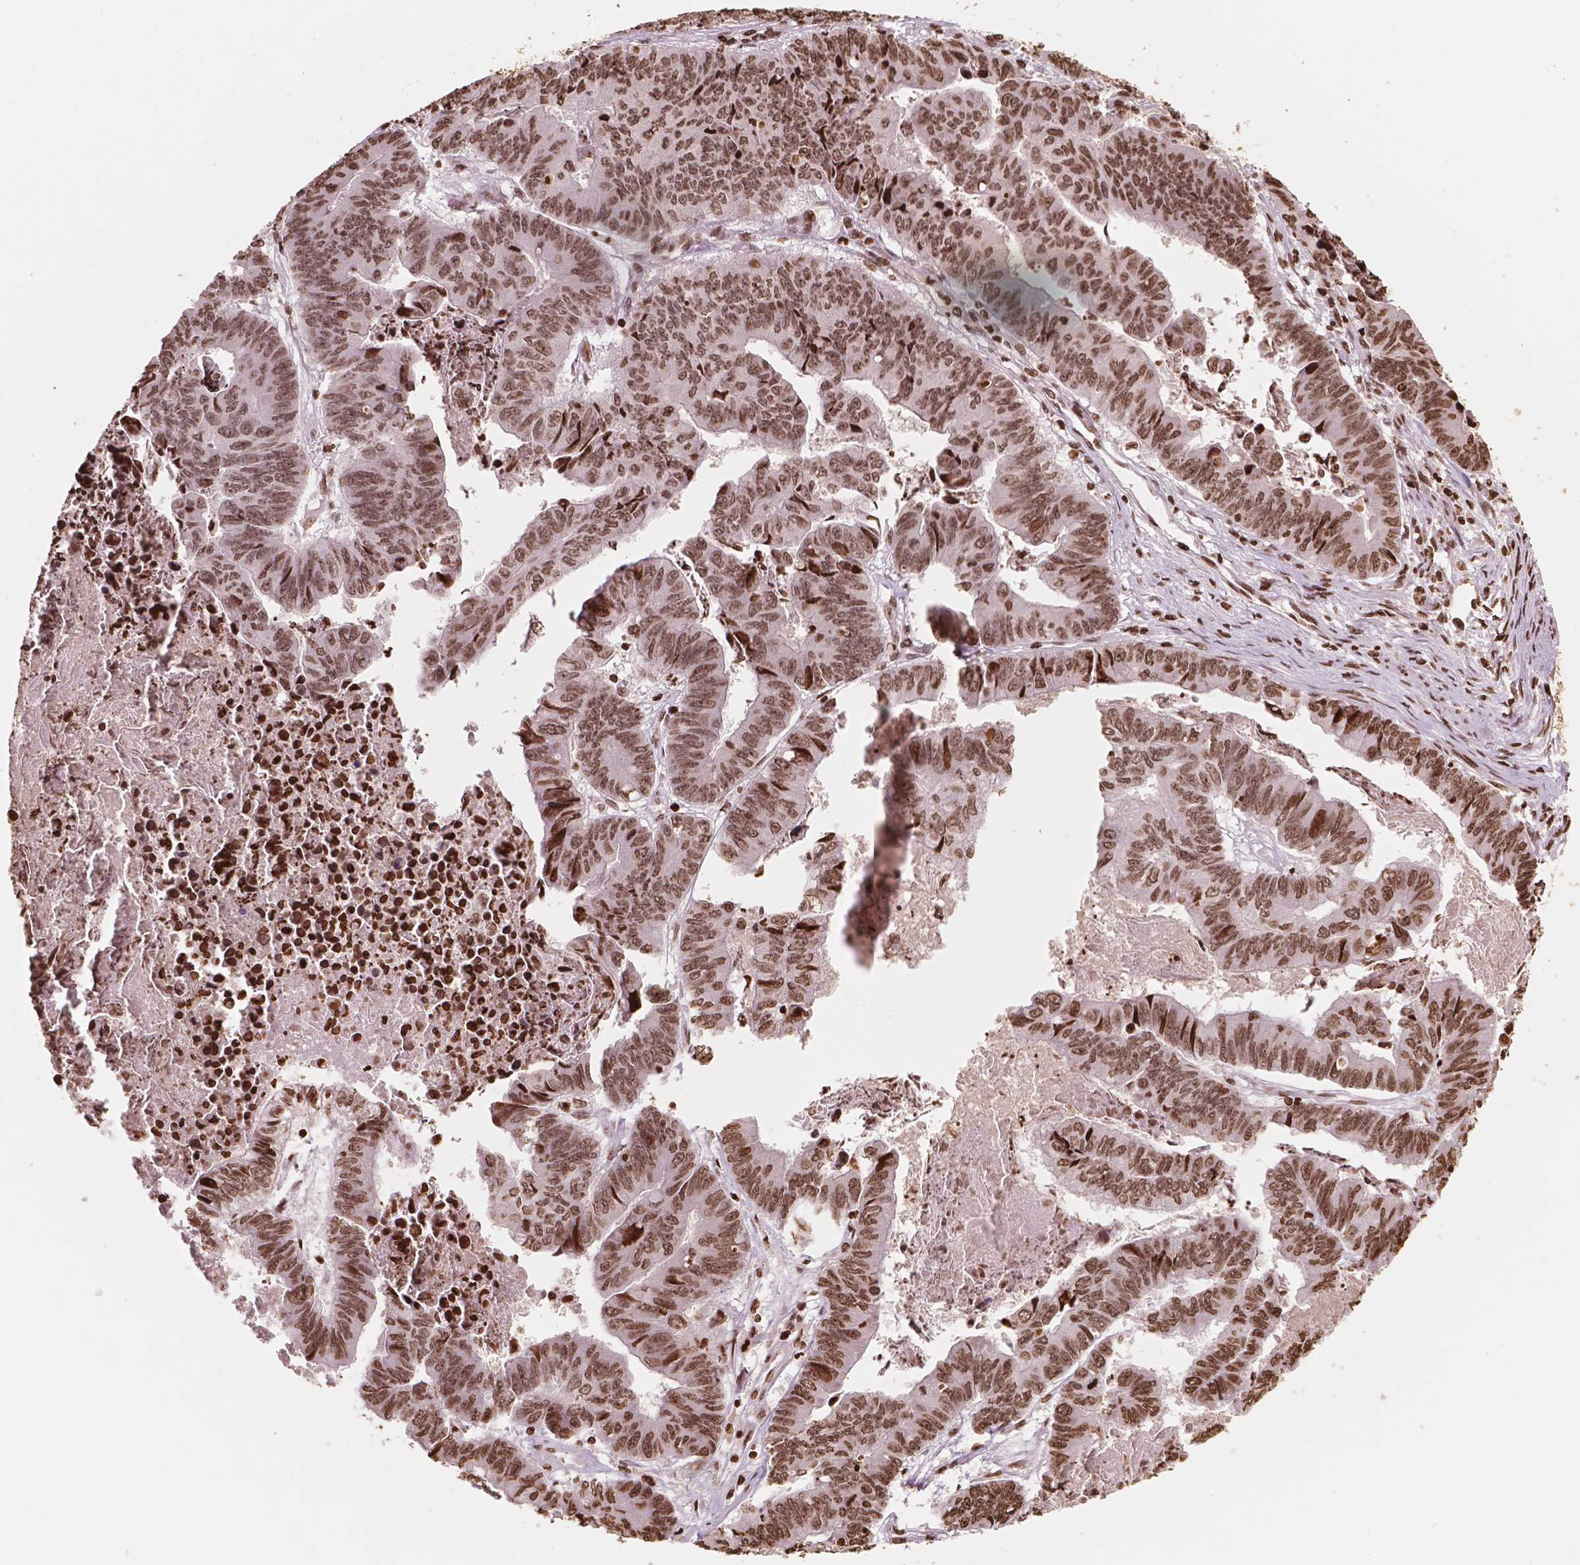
{"staining": {"intensity": "moderate", "quantity": ">75%", "location": "nuclear"}, "tissue": "stomach cancer", "cell_type": "Tumor cells", "image_type": "cancer", "snomed": [{"axis": "morphology", "description": "Adenocarcinoma, NOS"}, {"axis": "topography", "description": "Stomach, lower"}], "caption": "High-magnification brightfield microscopy of stomach adenocarcinoma stained with DAB (3,3'-diaminobenzidine) (brown) and counterstained with hematoxylin (blue). tumor cells exhibit moderate nuclear expression is identified in about>75% of cells. (DAB = brown stain, brightfield microscopy at high magnification).", "gene": "H3C7", "patient": {"sex": "male", "age": 77}}